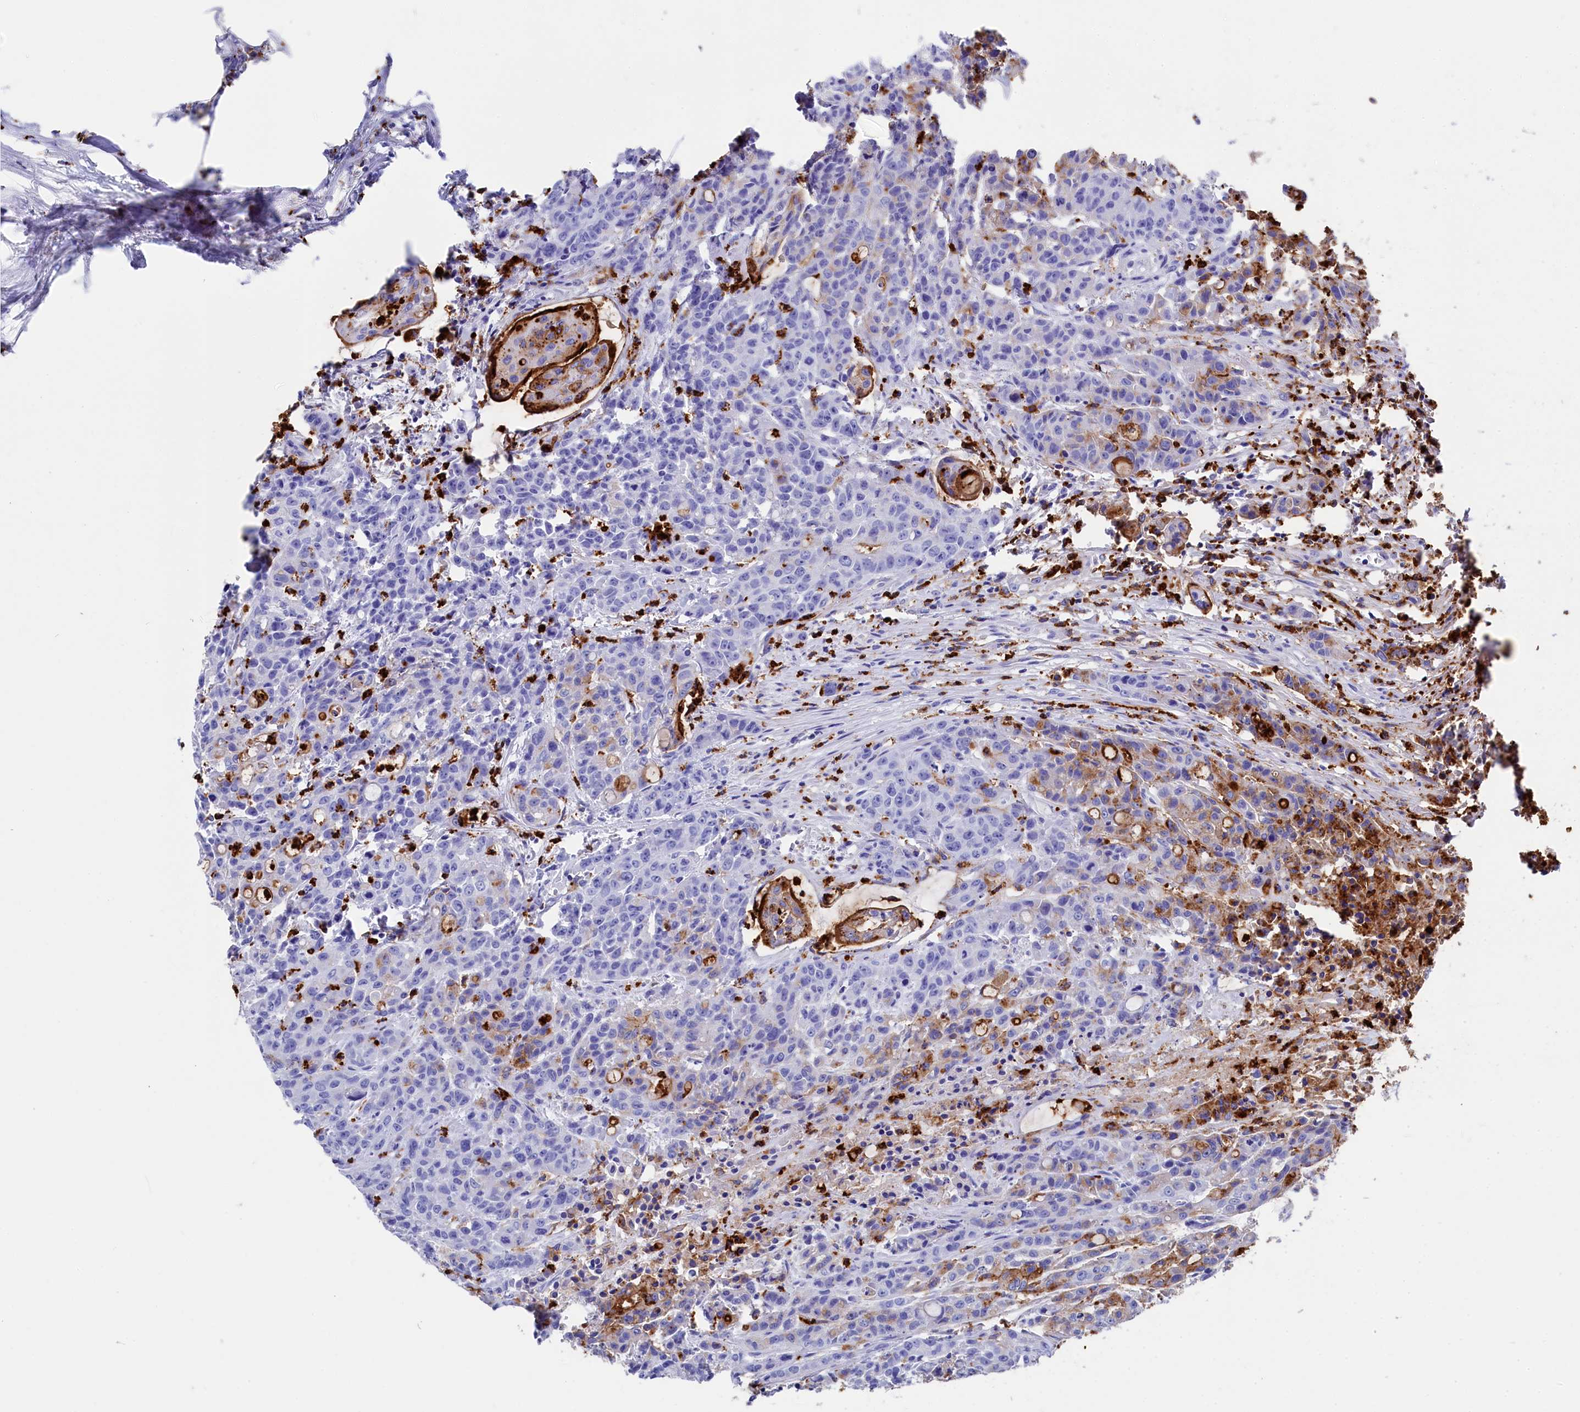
{"staining": {"intensity": "negative", "quantity": "none", "location": "none"}, "tissue": "colorectal cancer", "cell_type": "Tumor cells", "image_type": "cancer", "snomed": [{"axis": "morphology", "description": "Adenocarcinoma, NOS"}, {"axis": "topography", "description": "Colon"}], "caption": "IHC micrograph of human adenocarcinoma (colorectal) stained for a protein (brown), which reveals no expression in tumor cells.", "gene": "PLAC8", "patient": {"sex": "male", "age": 62}}